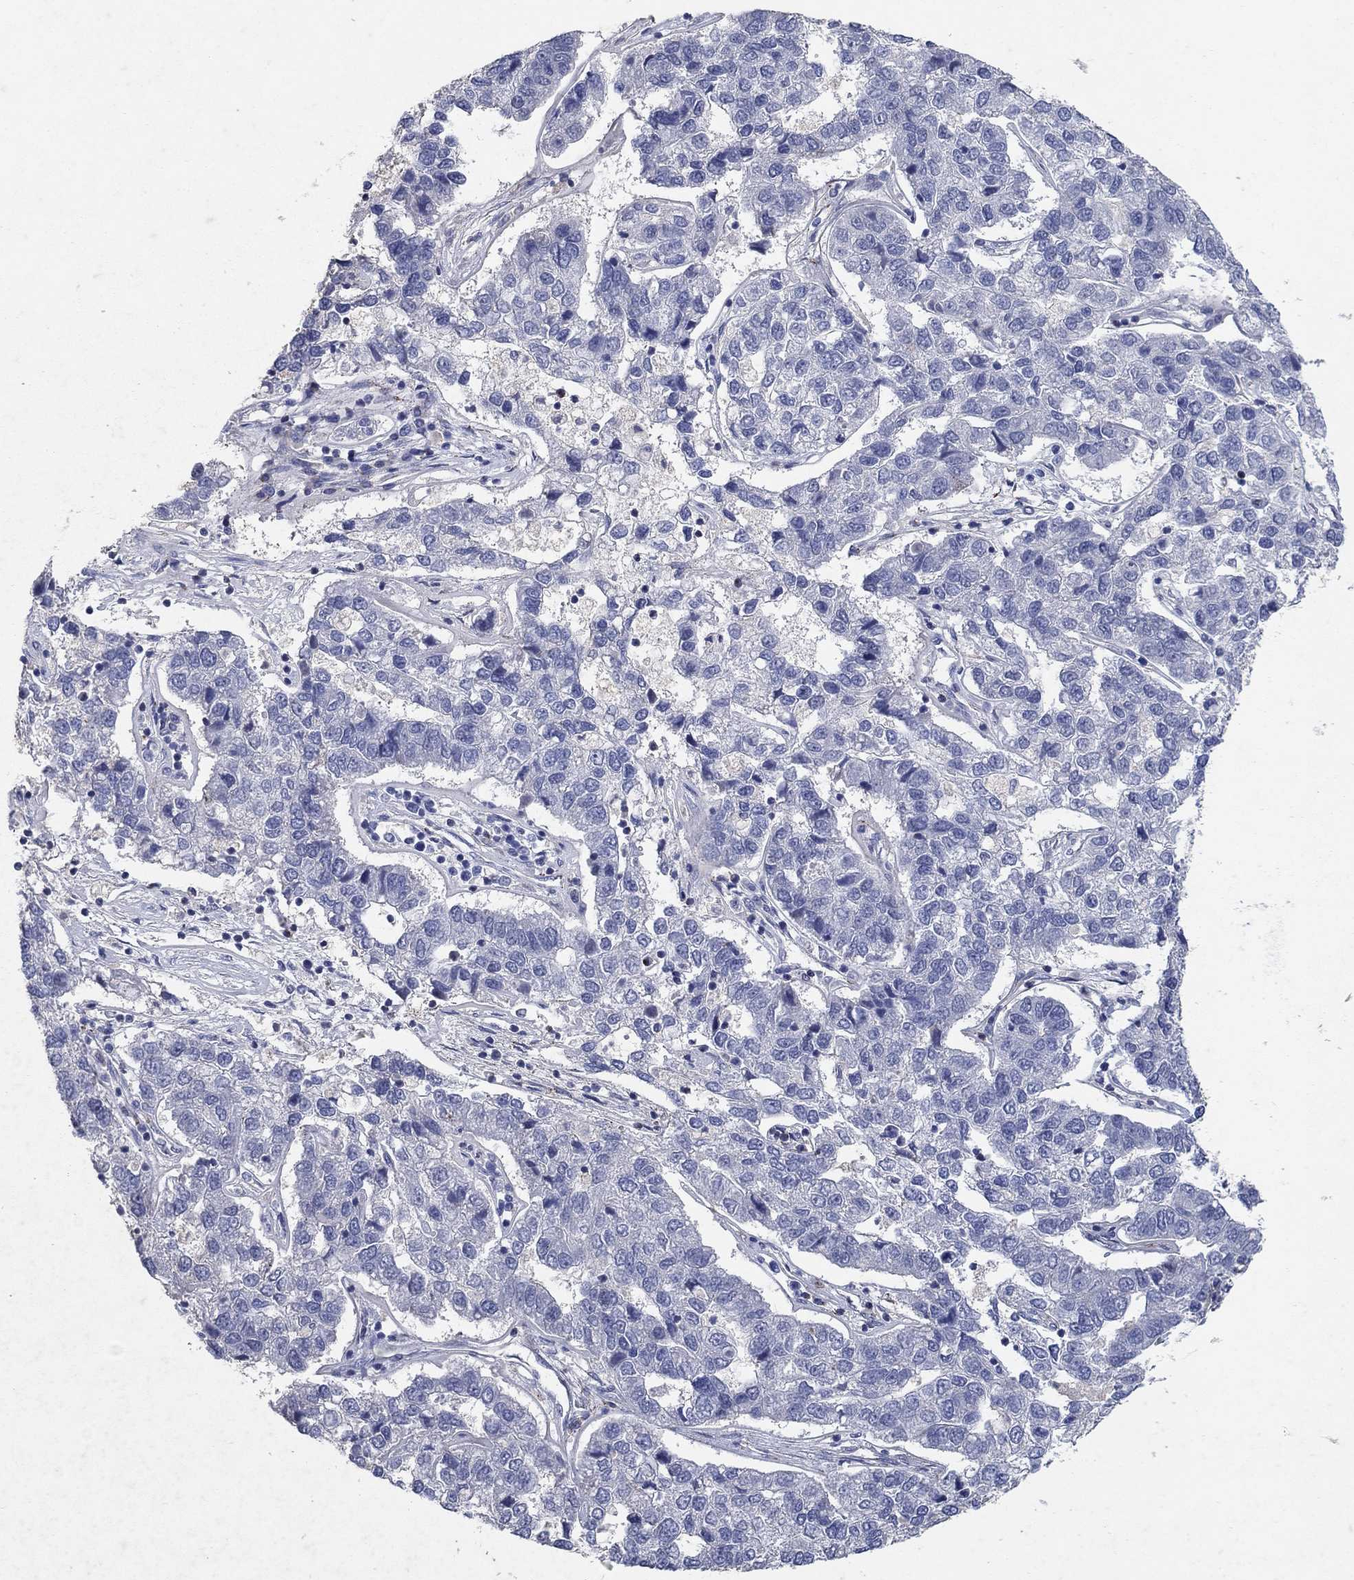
{"staining": {"intensity": "negative", "quantity": "none", "location": "none"}, "tissue": "pancreatic cancer", "cell_type": "Tumor cells", "image_type": "cancer", "snomed": [{"axis": "morphology", "description": "Adenocarcinoma, NOS"}, {"axis": "topography", "description": "Pancreas"}], "caption": "The immunohistochemistry (IHC) micrograph has no significant staining in tumor cells of adenocarcinoma (pancreatic) tissue.", "gene": "HMX2", "patient": {"sex": "female", "age": 61}}